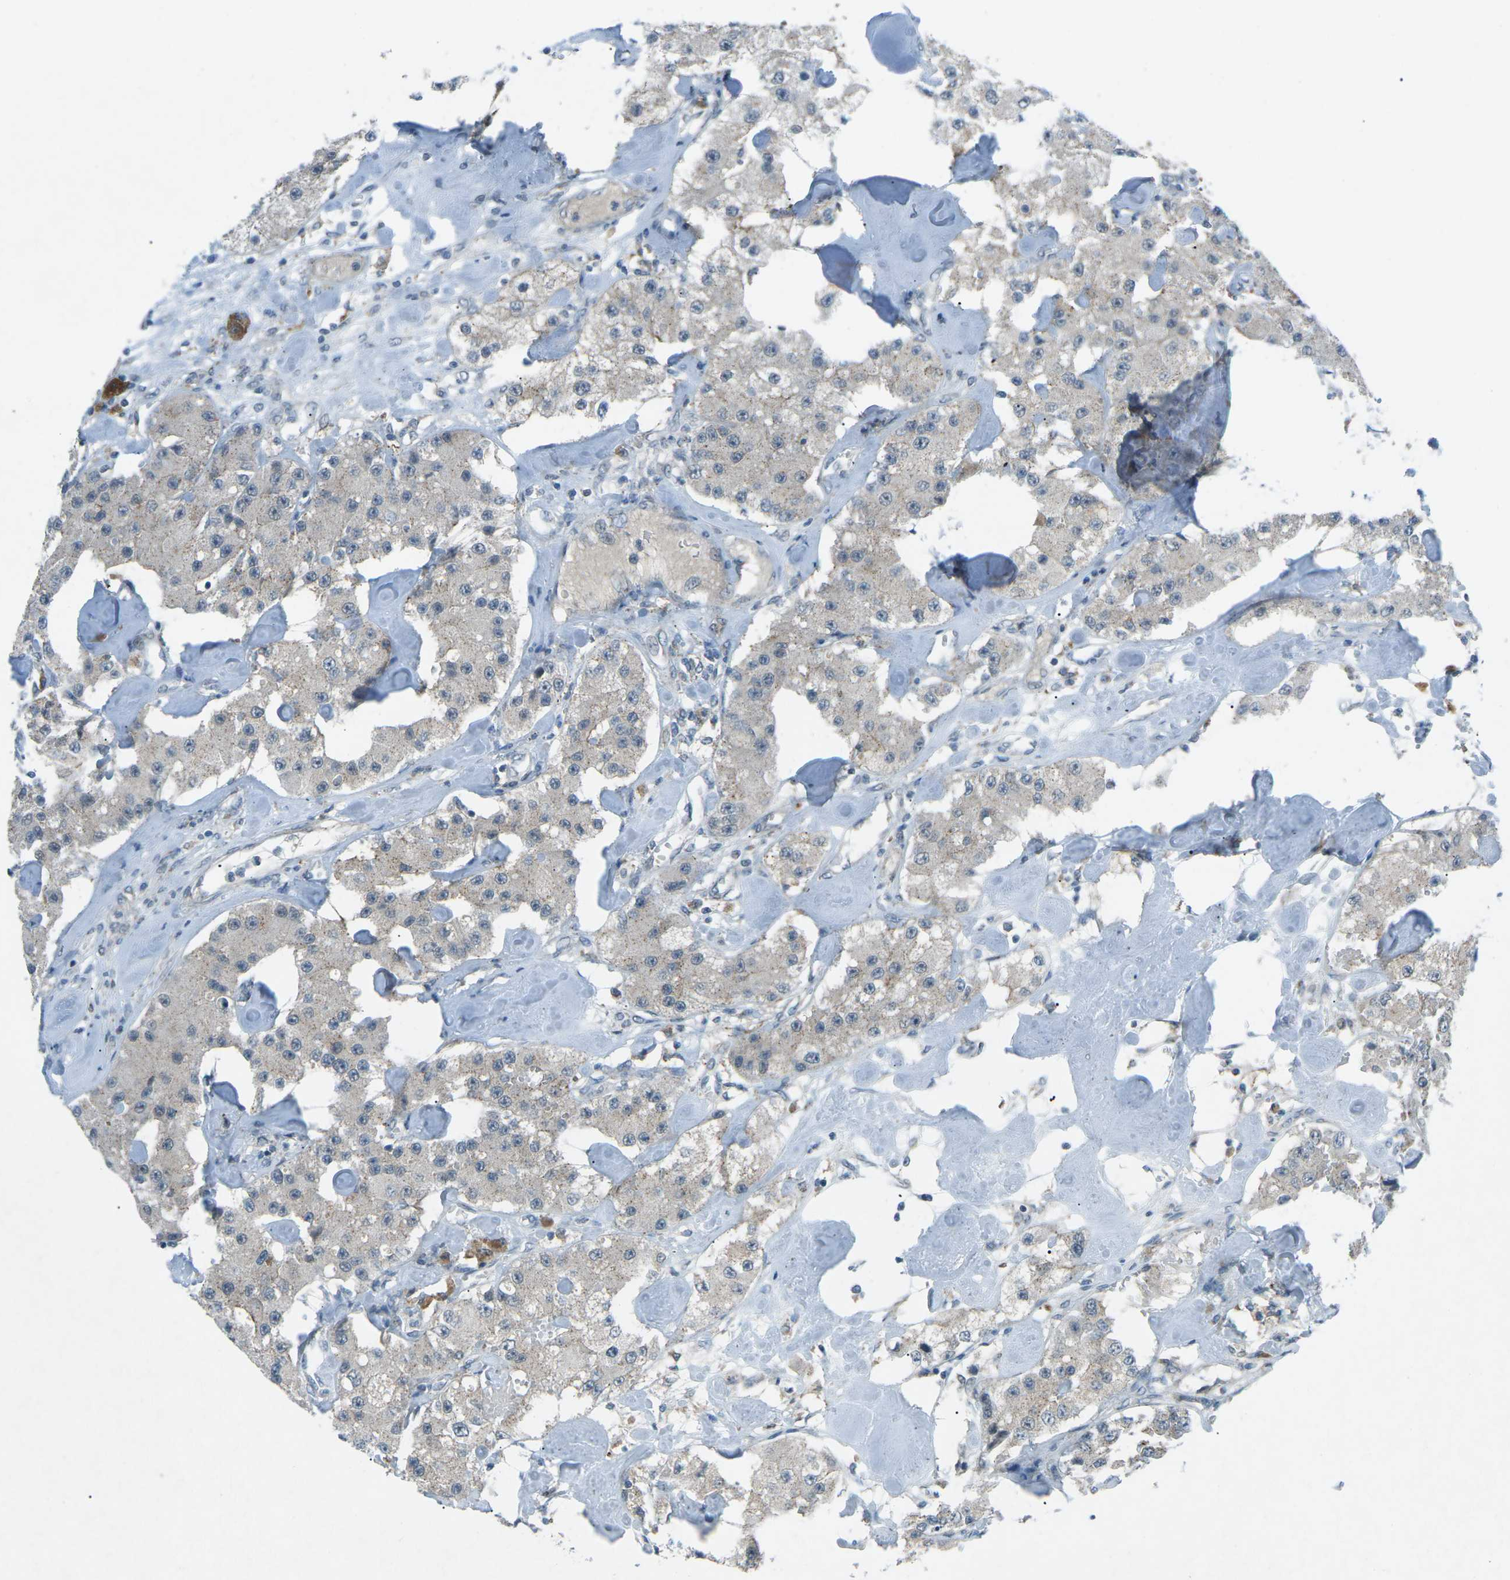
{"staining": {"intensity": "negative", "quantity": "none", "location": "none"}, "tissue": "carcinoid", "cell_type": "Tumor cells", "image_type": "cancer", "snomed": [{"axis": "morphology", "description": "Carcinoid, malignant, NOS"}, {"axis": "topography", "description": "Pancreas"}], "caption": "A high-resolution image shows immunohistochemistry (IHC) staining of malignant carcinoid, which exhibits no significant staining in tumor cells. The staining was performed using DAB to visualize the protein expression in brown, while the nuclei were stained in blue with hematoxylin (Magnification: 20x).", "gene": "PRKCA", "patient": {"sex": "male", "age": 41}}